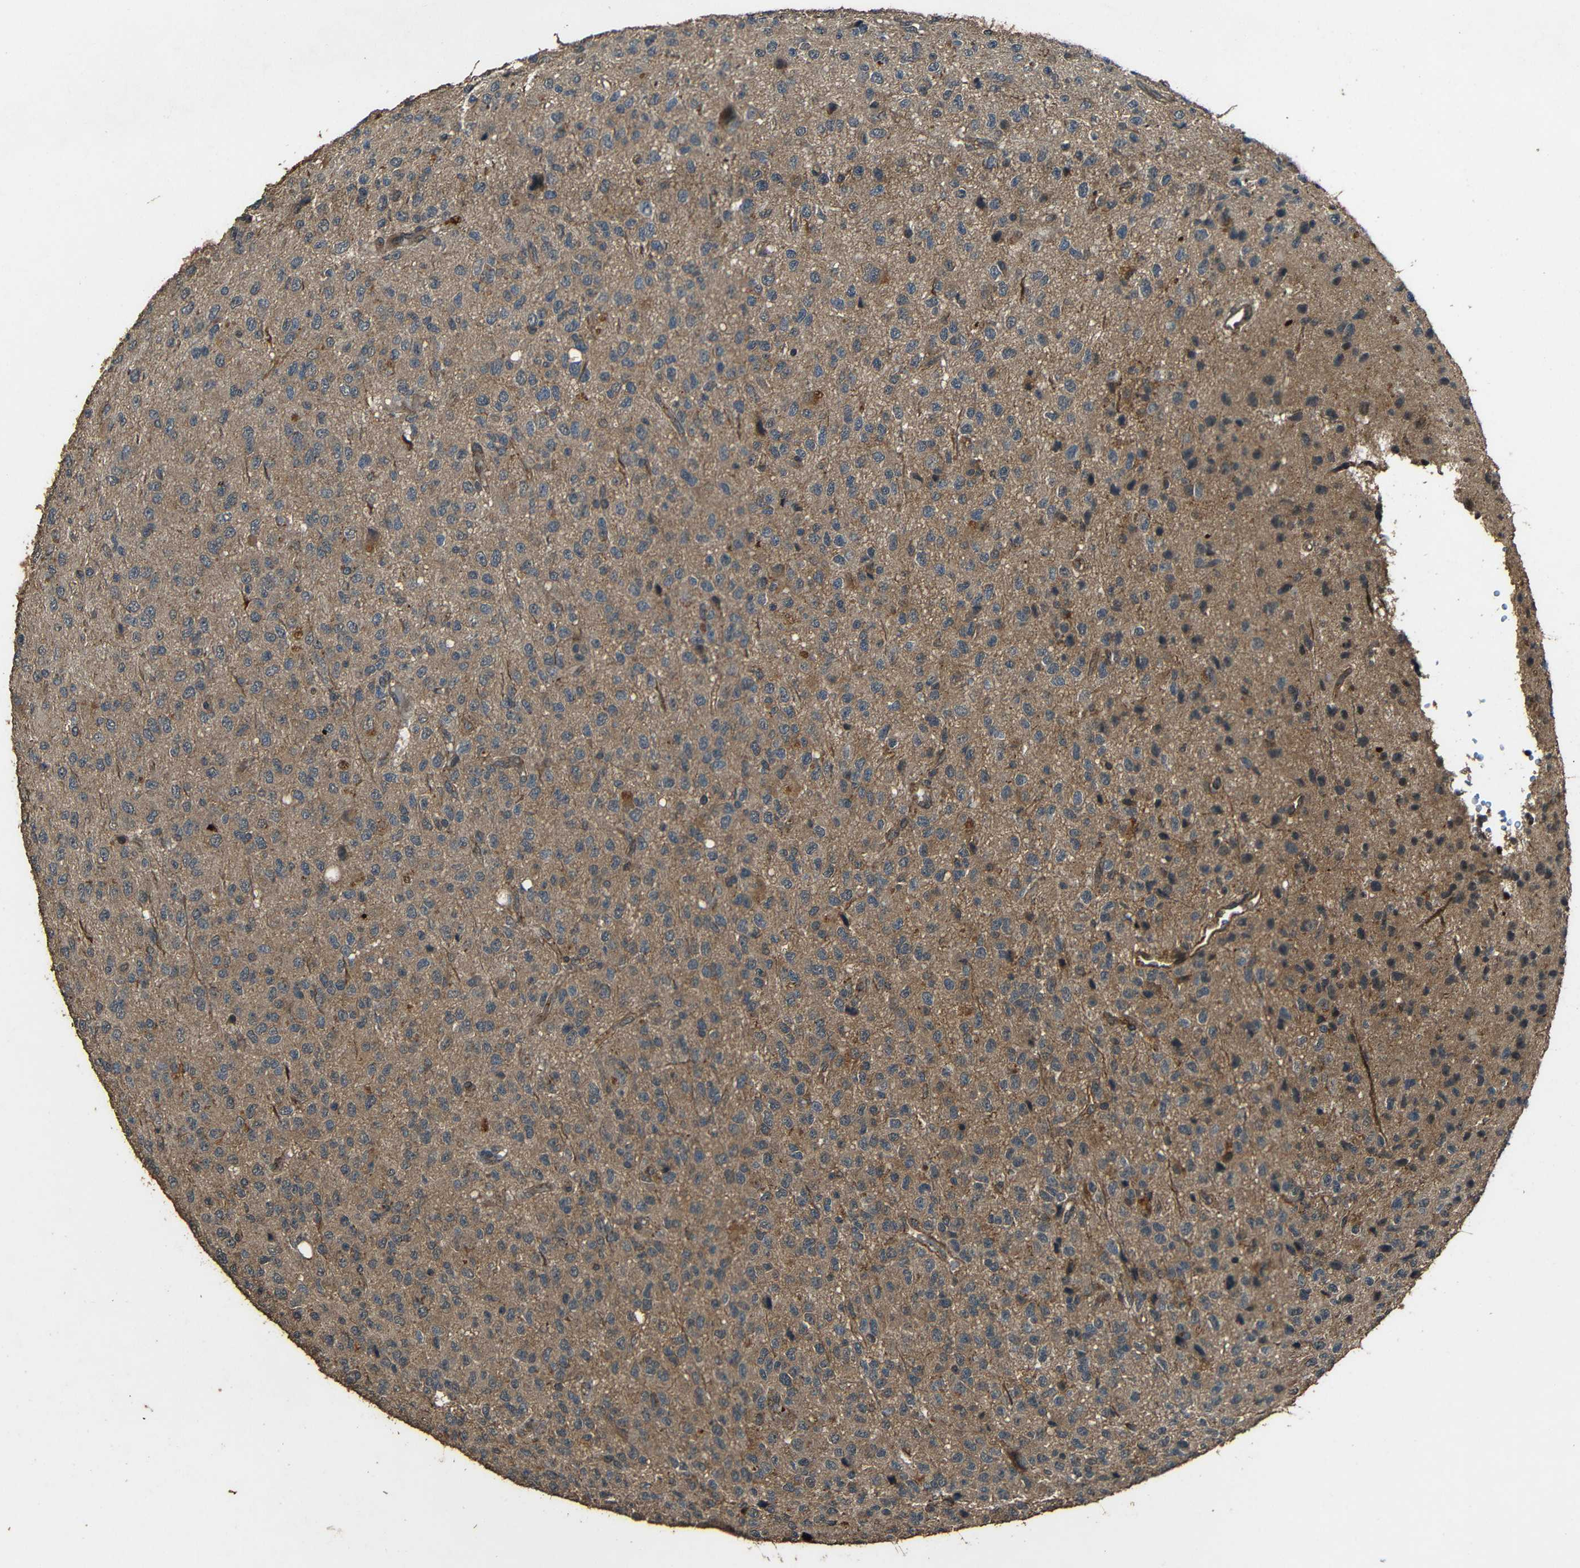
{"staining": {"intensity": "moderate", "quantity": "<25%", "location": "cytoplasmic/membranous"}, "tissue": "glioma", "cell_type": "Tumor cells", "image_type": "cancer", "snomed": [{"axis": "morphology", "description": "Glioma, malignant, High grade"}, {"axis": "topography", "description": "pancreas cauda"}], "caption": "Human malignant high-grade glioma stained with a protein marker exhibits moderate staining in tumor cells.", "gene": "PDE5A", "patient": {"sex": "male", "age": 60}}